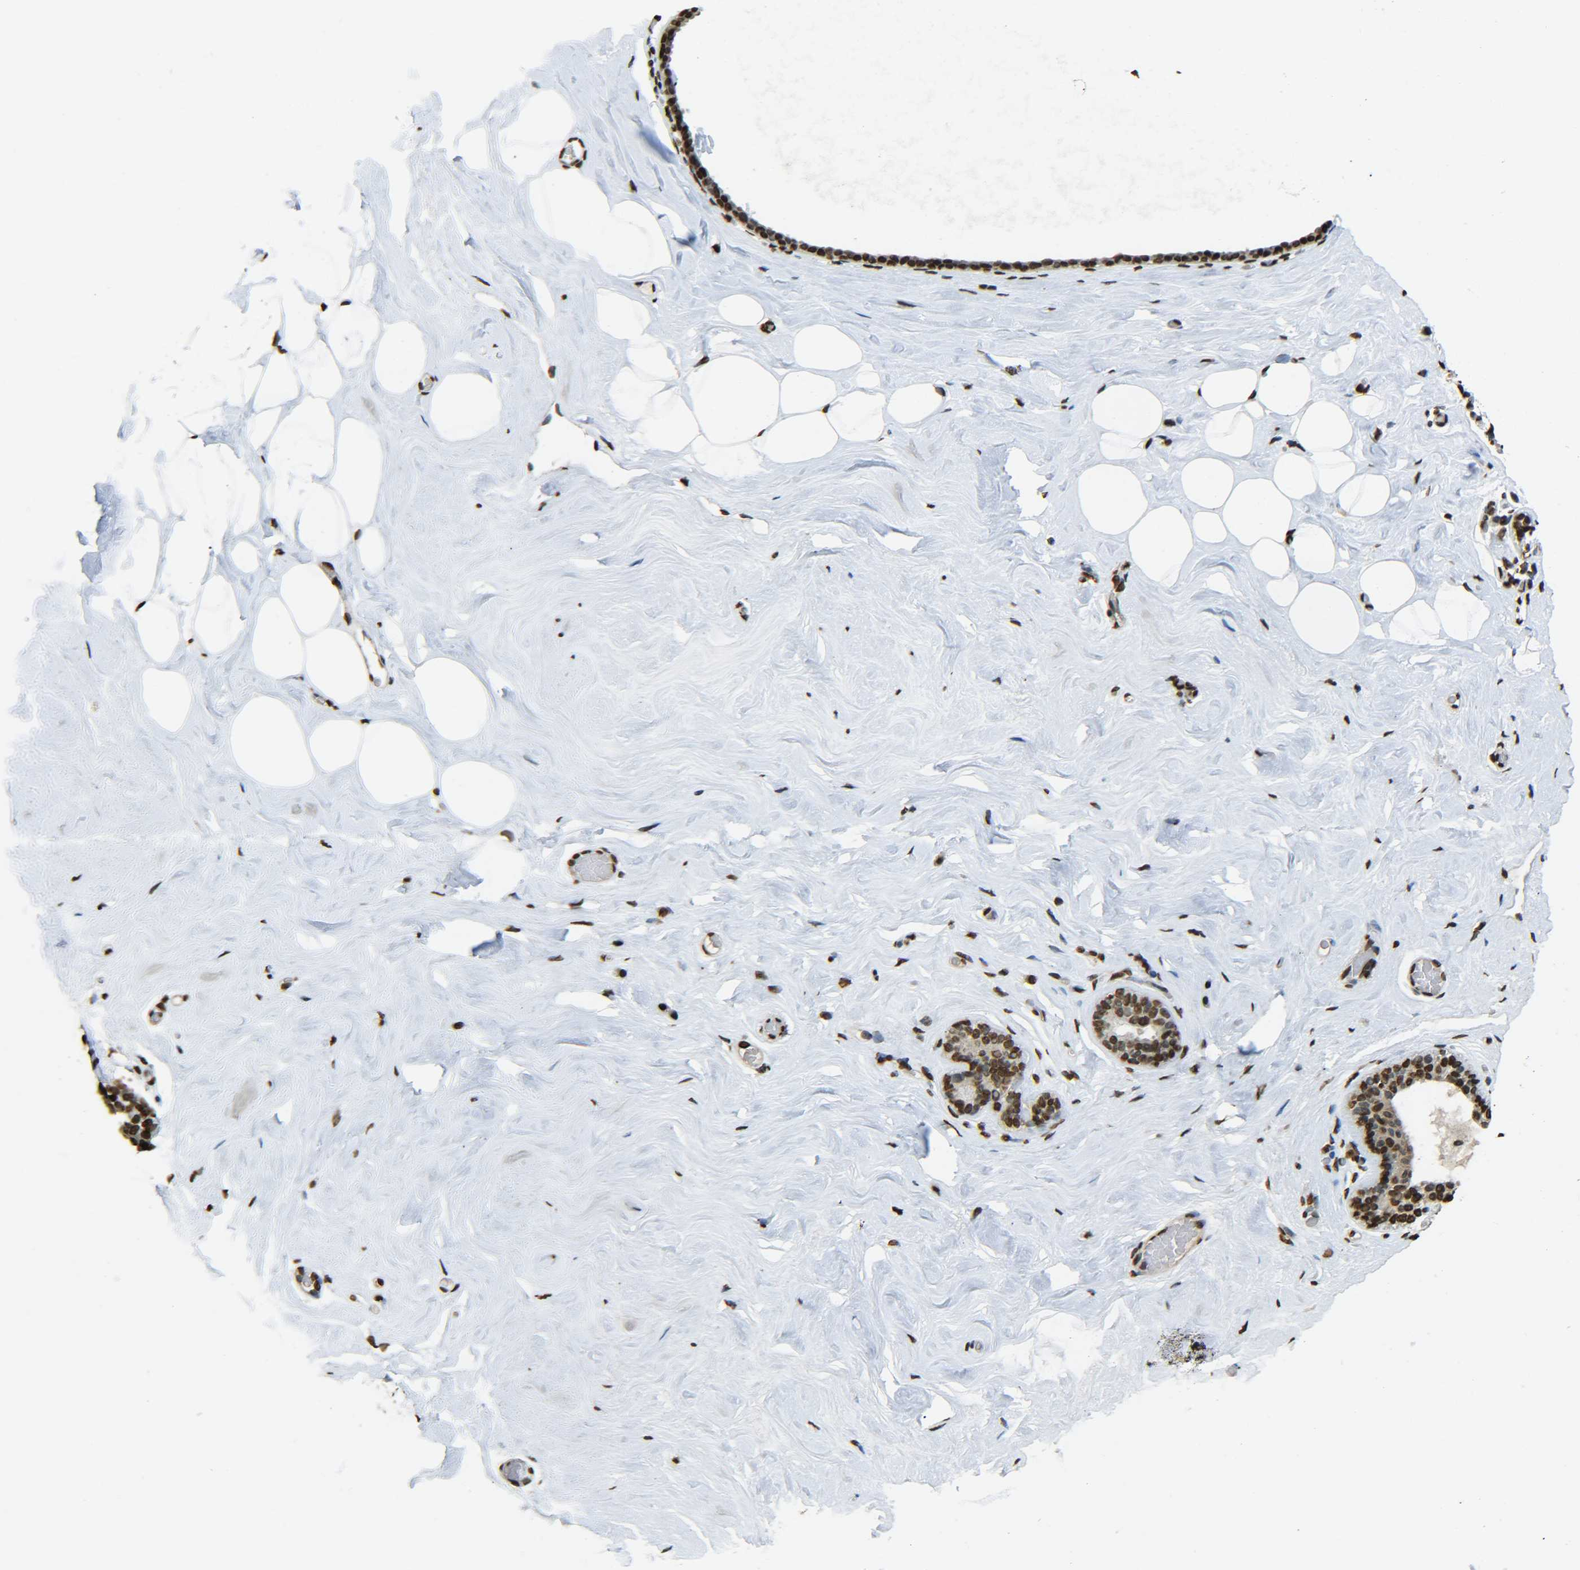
{"staining": {"intensity": "strong", "quantity": ">75%", "location": "nuclear"}, "tissue": "breast", "cell_type": "Adipocytes", "image_type": "normal", "snomed": [{"axis": "morphology", "description": "Normal tissue, NOS"}, {"axis": "topography", "description": "Breast"}], "caption": "A high-resolution histopathology image shows immunohistochemistry staining of unremarkable breast, which displays strong nuclear staining in approximately >75% of adipocytes.", "gene": "H4C16", "patient": {"sex": "female", "age": 75}}